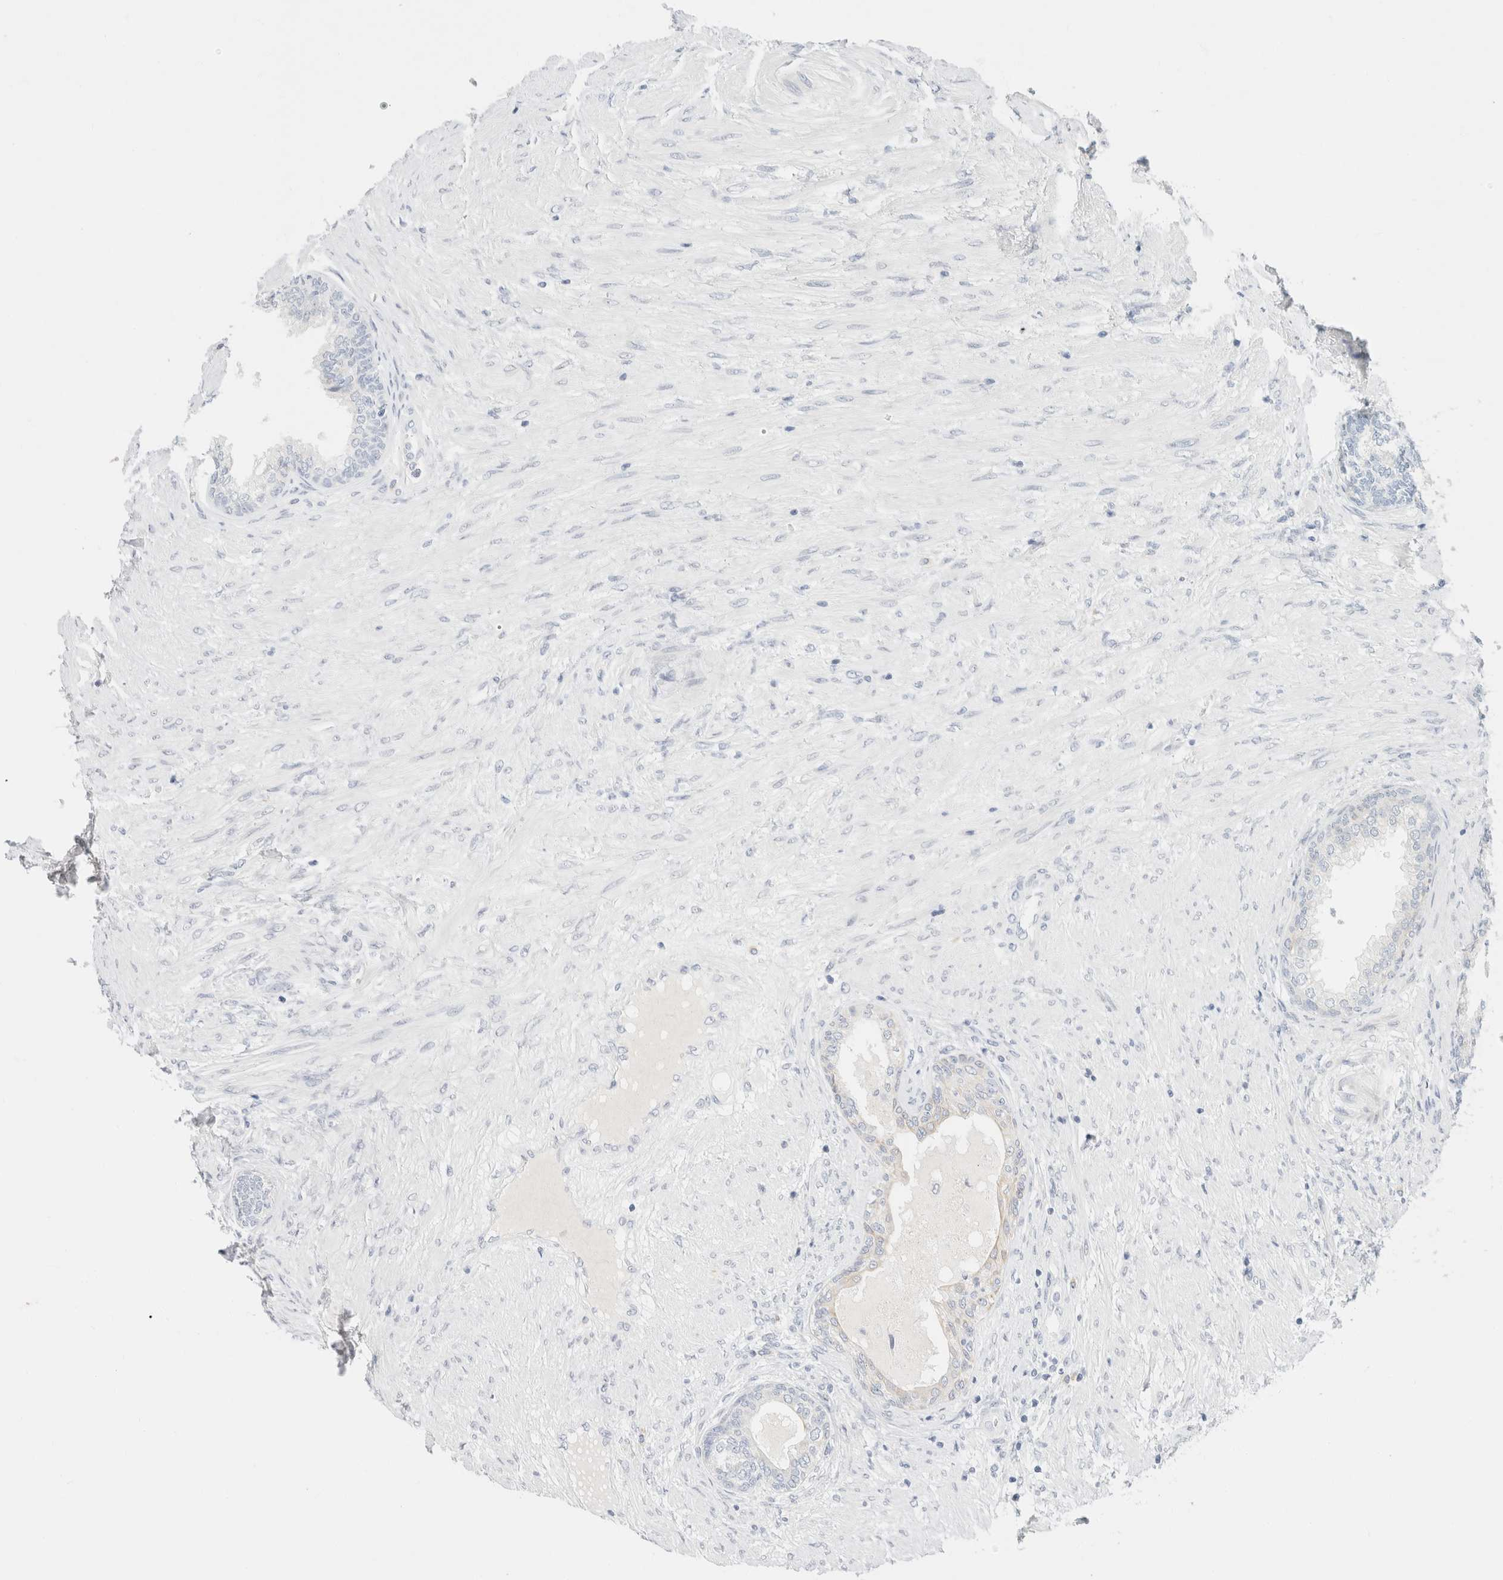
{"staining": {"intensity": "negative", "quantity": "none", "location": "none"}, "tissue": "prostate", "cell_type": "Glandular cells", "image_type": "normal", "snomed": [{"axis": "morphology", "description": "Normal tissue, NOS"}, {"axis": "topography", "description": "Prostate"}], "caption": "This is a histopathology image of IHC staining of benign prostate, which shows no positivity in glandular cells. (DAB immunohistochemistry (IHC), high magnification).", "gene": "KRT20", "patient": {"sex": "male", "age": 76}}